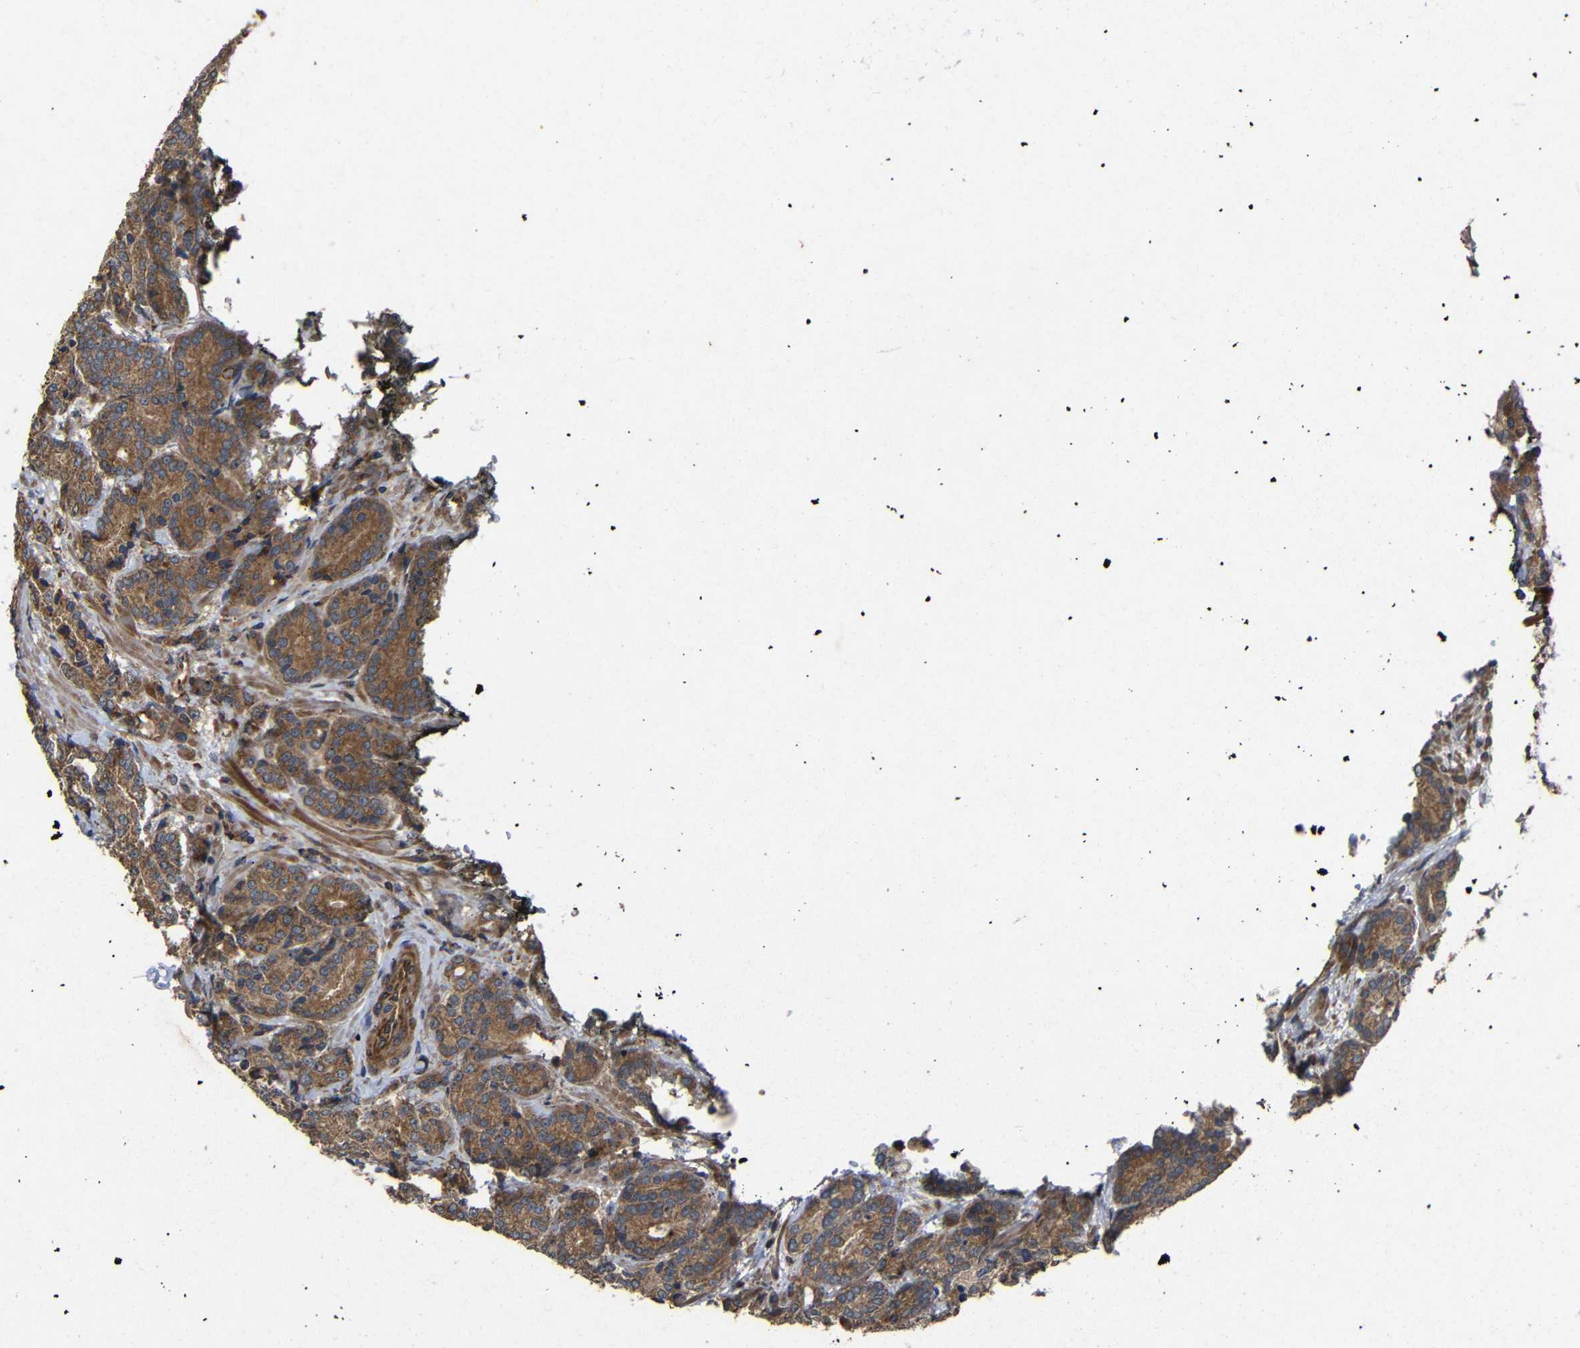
{"staining": {"intensity": "moderate", "quantity": ">75%", "location": "cytoplasmic/membranous"}, "tissue": "prostate cancer", "cell_type": "Tumor cells", "image_type": "cancer", "snomed": [{"axis": "morphology", "description": "Adenocarcinoma, High grade"}, {"axis": "topography", "description": "Prostate"}], "caption": "A photomicrograph of prostate cancer (adenocarcinoma (high-grade)) stained for a protein reveals moderate cytoplasmic/membranous brown staining in tumor cells.", "gene": "EIF2S1", "patient": {"sex": "male", "age": 61}}